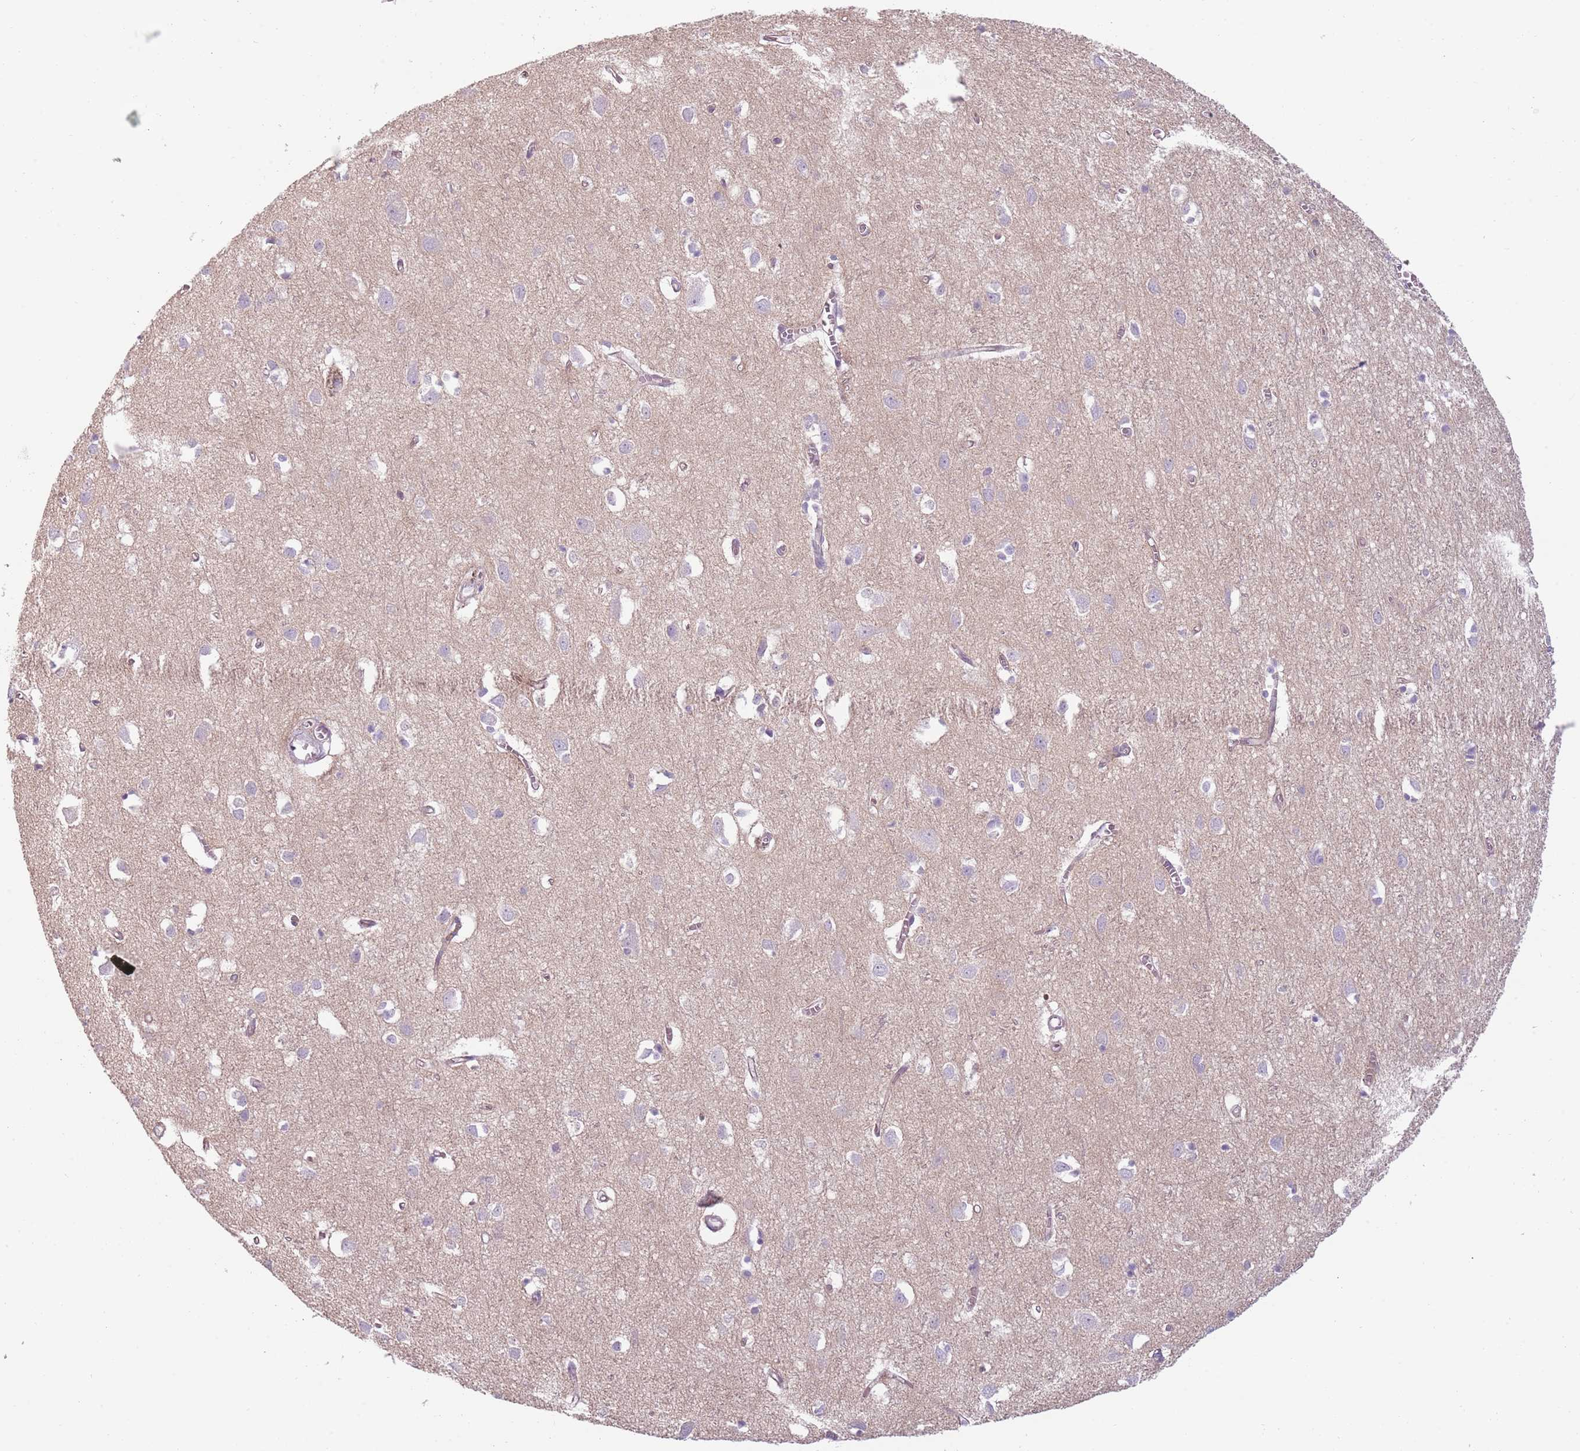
{"staining": {"intensity": "negative", "quantity": "none", "location": "none"}, "tissue": "cerebral cortex", "cell_type": "Endothelial cells", "image_type": "normal", "snomed": [{"axis": "morphology", "description": "Normal tissue, NOS"}, {"axis": "topography", "description": "Cerebral cortex"}], "caption": "DAB (3,3'-diaminobenzidine) immunohistochemical staining of normal cerebral cortex exhibits no significant staining in endothelial cells.", "gene": "RFX2", "patient": {"sex": "female", "age": 64}}